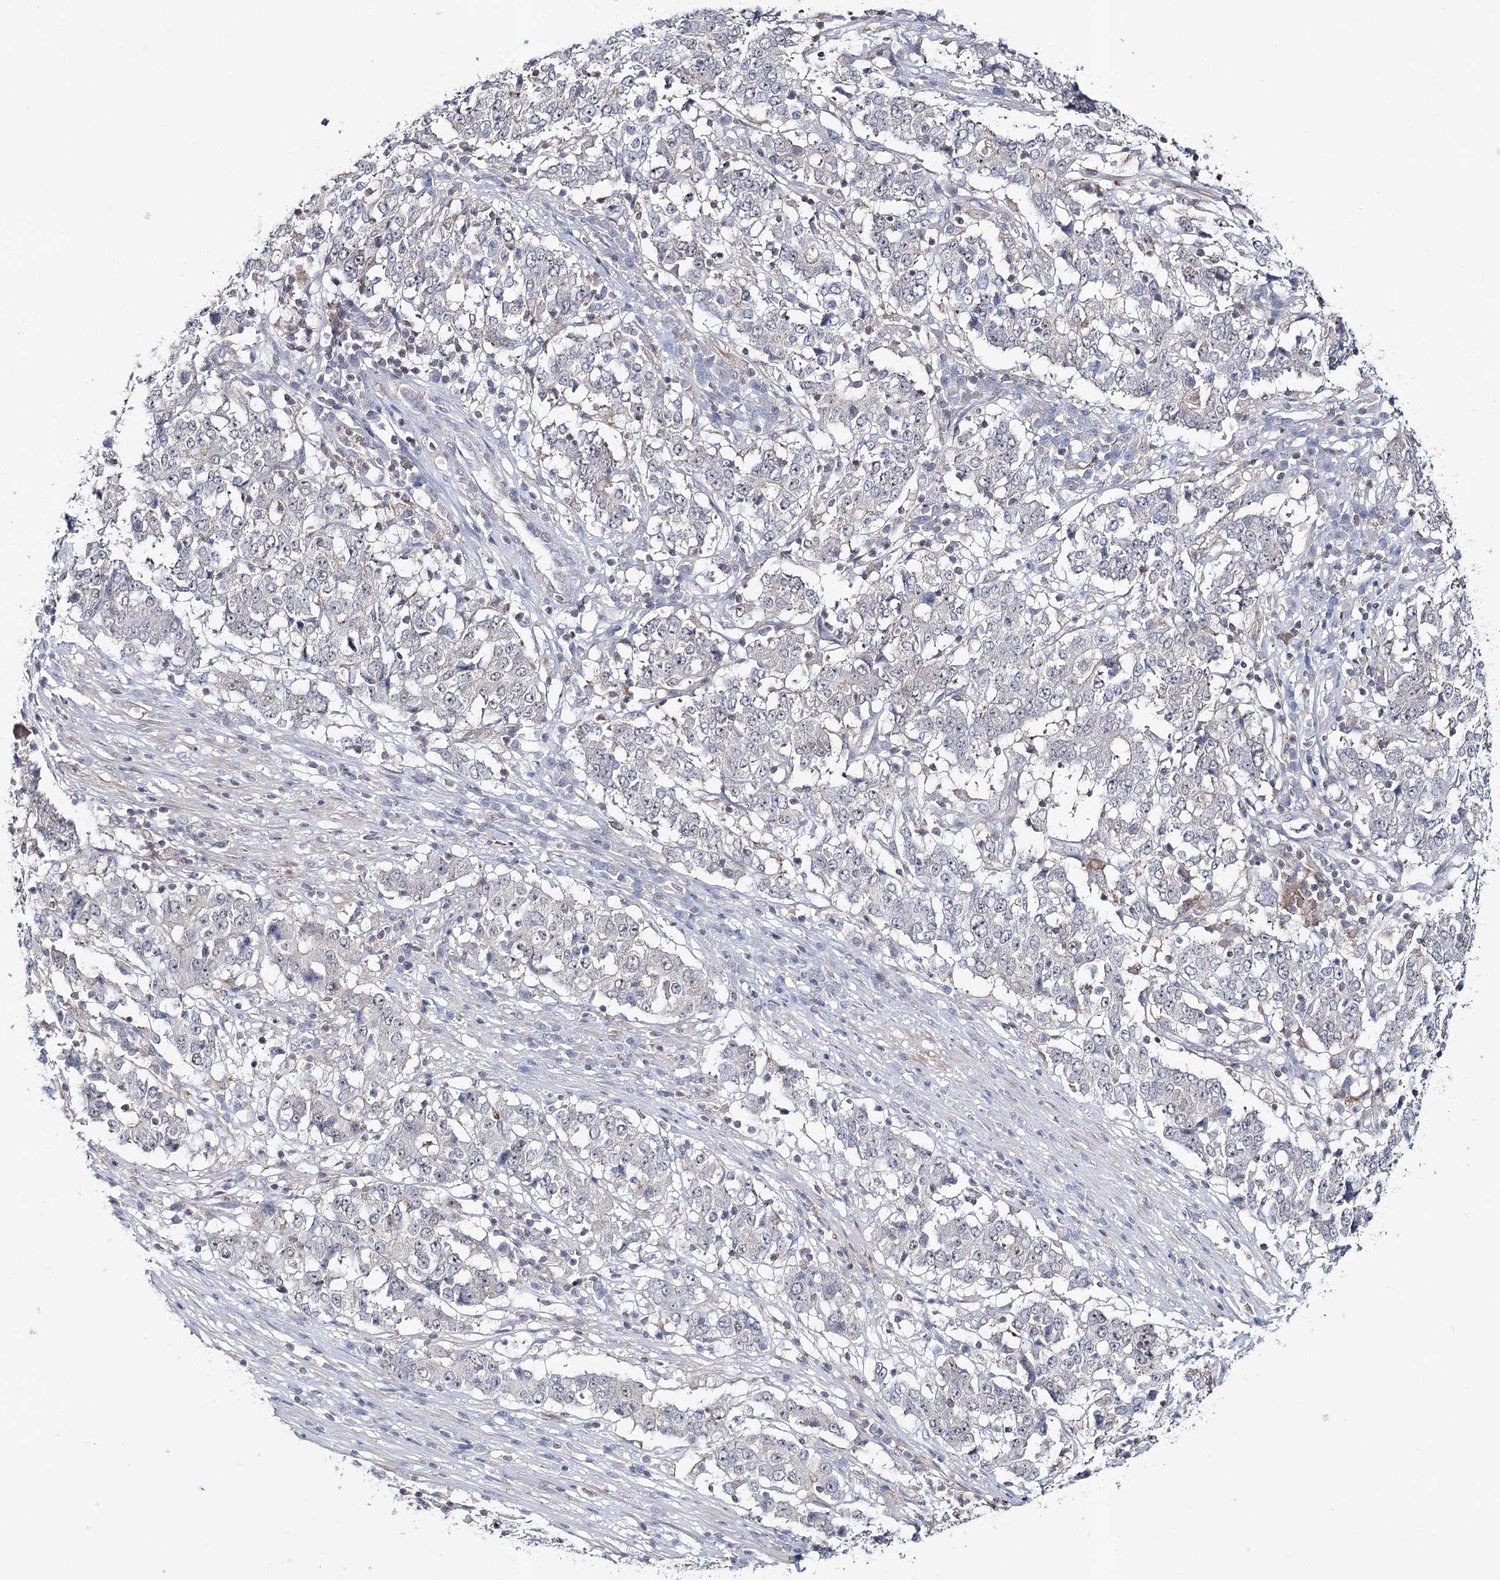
{"staining": {"intensity": "negative", "quantity": "none", "location": "none"}, "tissue": "stomach cancer", "cell_type": "Tumor cells", "image_type": "cancer", "snomed": [{"axis": "morphology", "description": "Adenocarcinoma, NOS"}, {"axis": "topography", "description": "Stomach"}], "caption": "An image of stomach cancer stained for a protein exhibits no brown staining in tumor cells. The staining is performed using DAB brown chromogen with nuclei counter-stained in using hematoxylin.", "gene": "ZC3H8", "patient": {"sex": "male", "age": 59}}